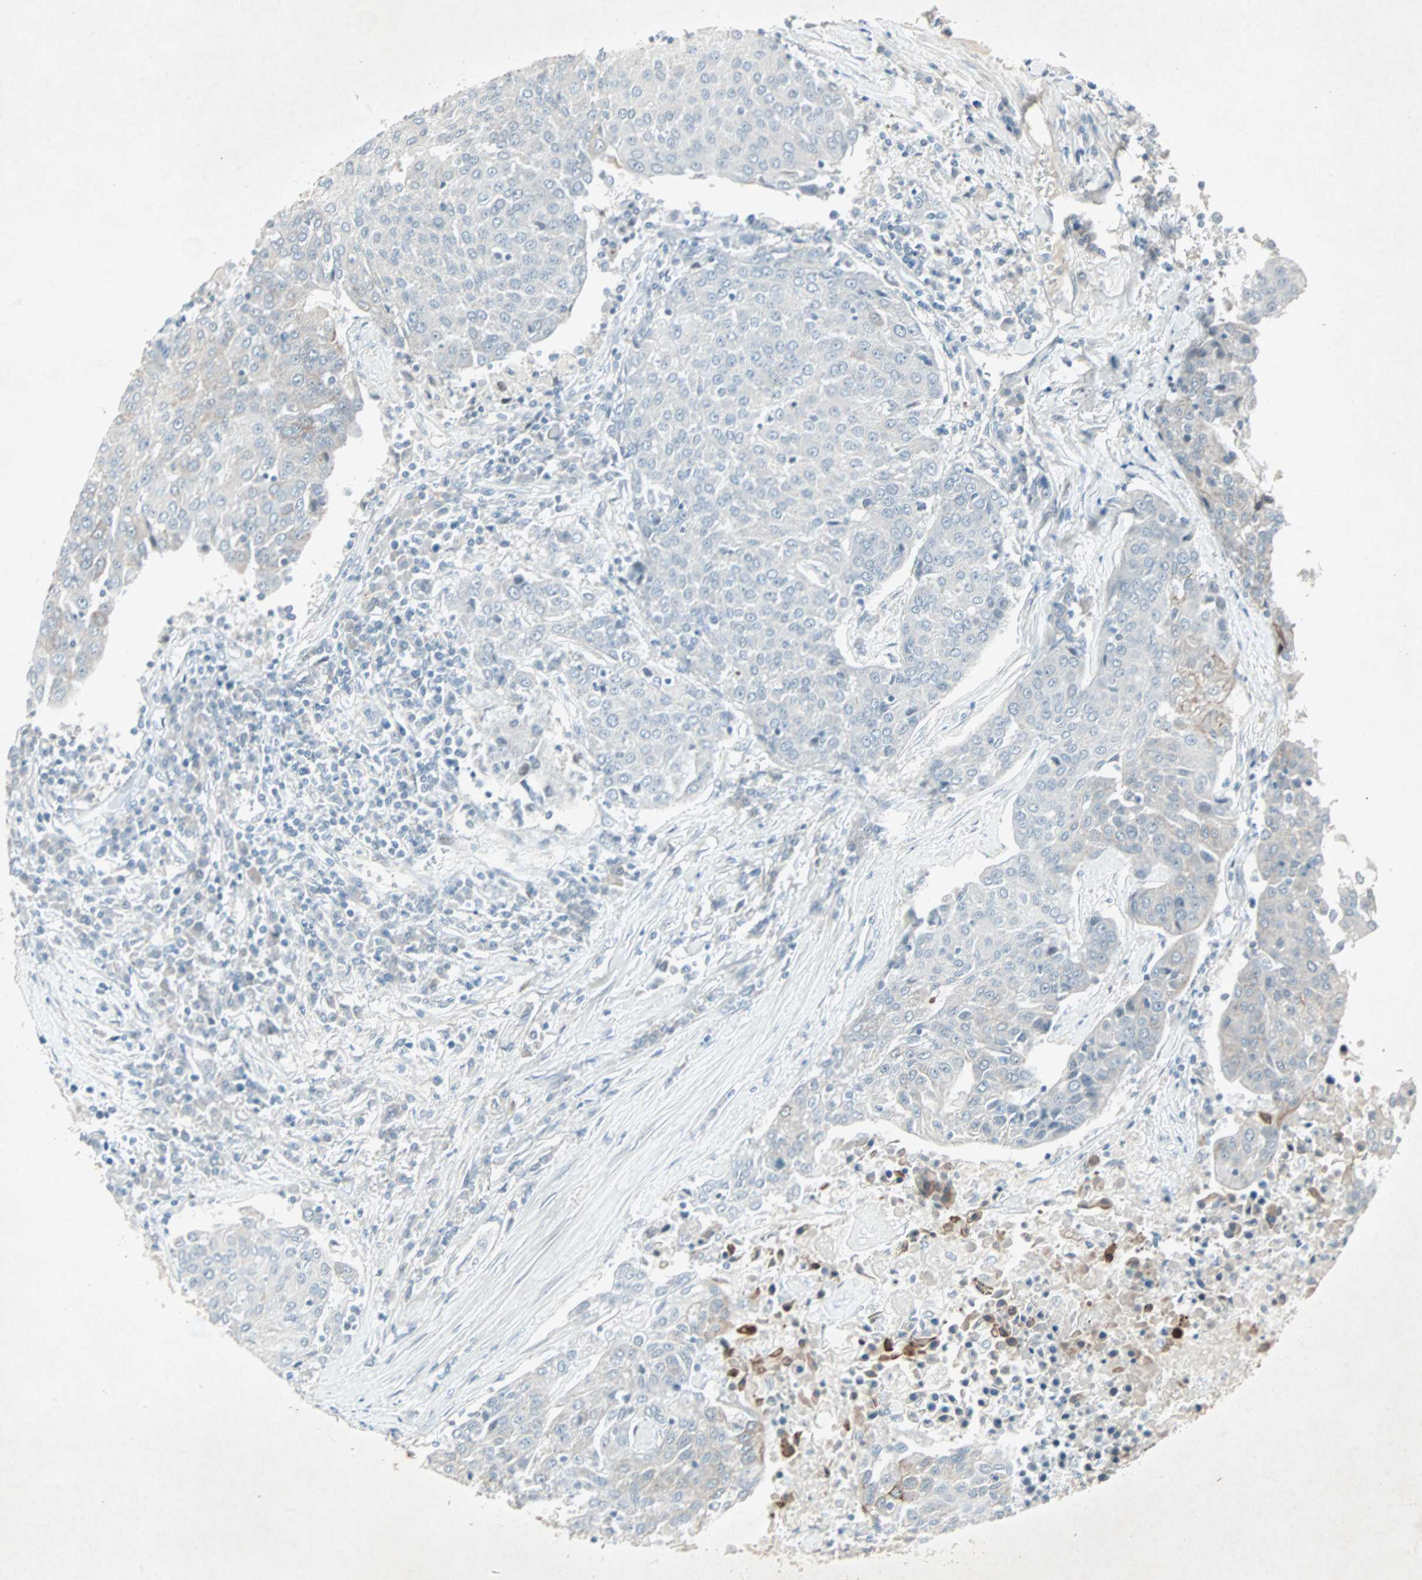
{"staining": {"intensity": "weak", "quantity": "<25%", "location": "cytoplasmic/membranous"}, "tissue": "urothelial cancer", "cell_type": "Tumor cells", "image_type": "cancer", "snomed": [{"axis": "morphology", "description": "Urothelial carcinoma, High grade"}, {"axis": "topography", "description": "Urinary bladder"}], "caption": "Tumor cells are negative for brown protein staining in urothelial carcinoma (high-grade).", "gene": "LANCL3", "patient": {"sex": "female", "age": 85}}